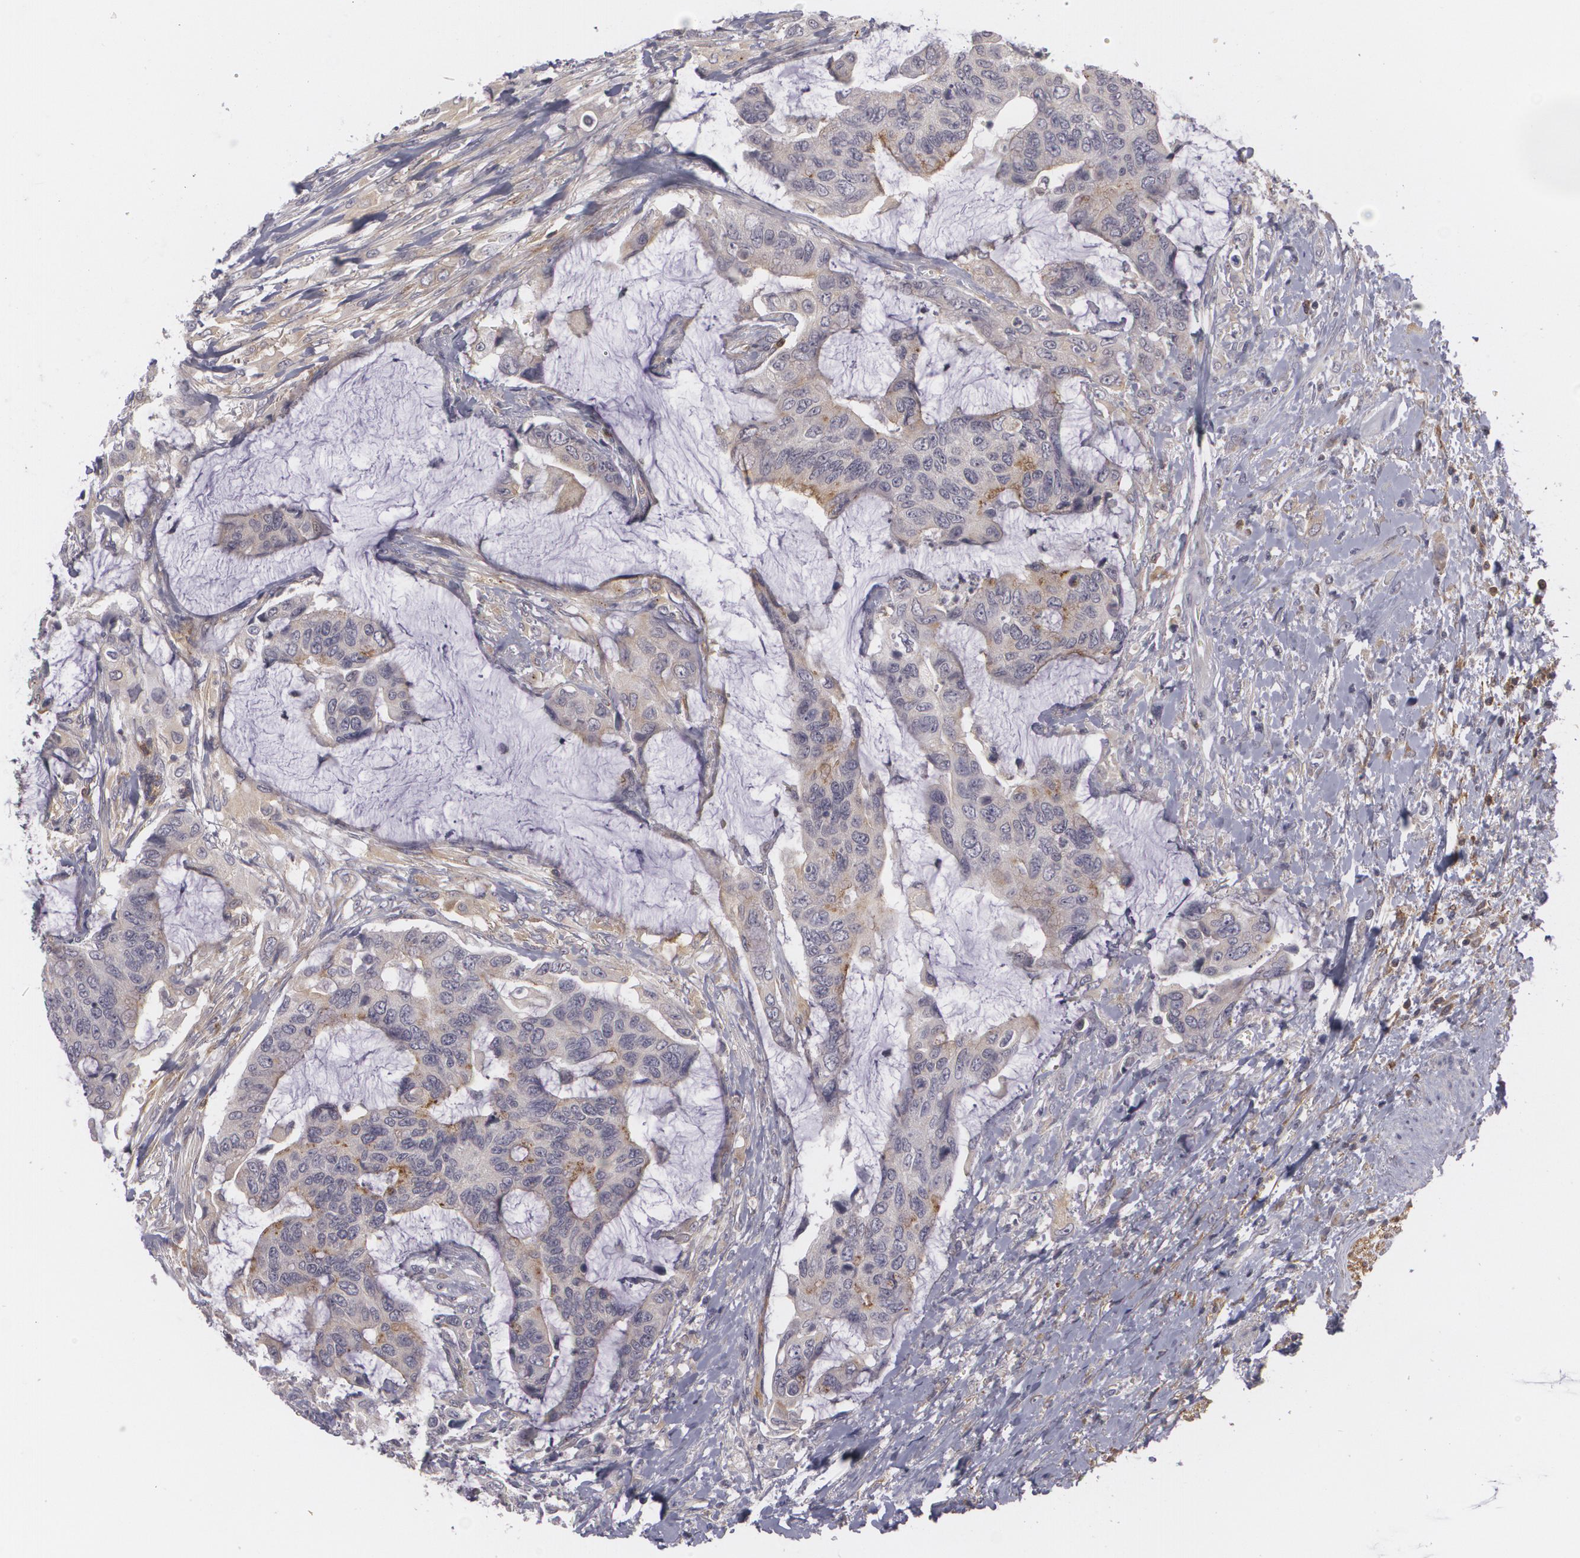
{"staining": {"intensity": "weak", "quantity": "25%-75%", "location": "cytoplasmic/membranous"}, "tissue": "colorectal cancer", "cell_type": "Tumor cells", "image_type": "cancer", "snomed": [{"axis": "morphology", "description": "Adenocarcinoma, NOS"}, {"axis": "topography", "description": "Rectum"}], "caption": "A micrograph showing weak cytoplasmic/membranous expression in about 25%-75% of tumor cells in colorectal cancer, as visualized by brown immunohistochemical staining.", "gene": "BIN1", "patient": {"sex": "female", "age": 59}}